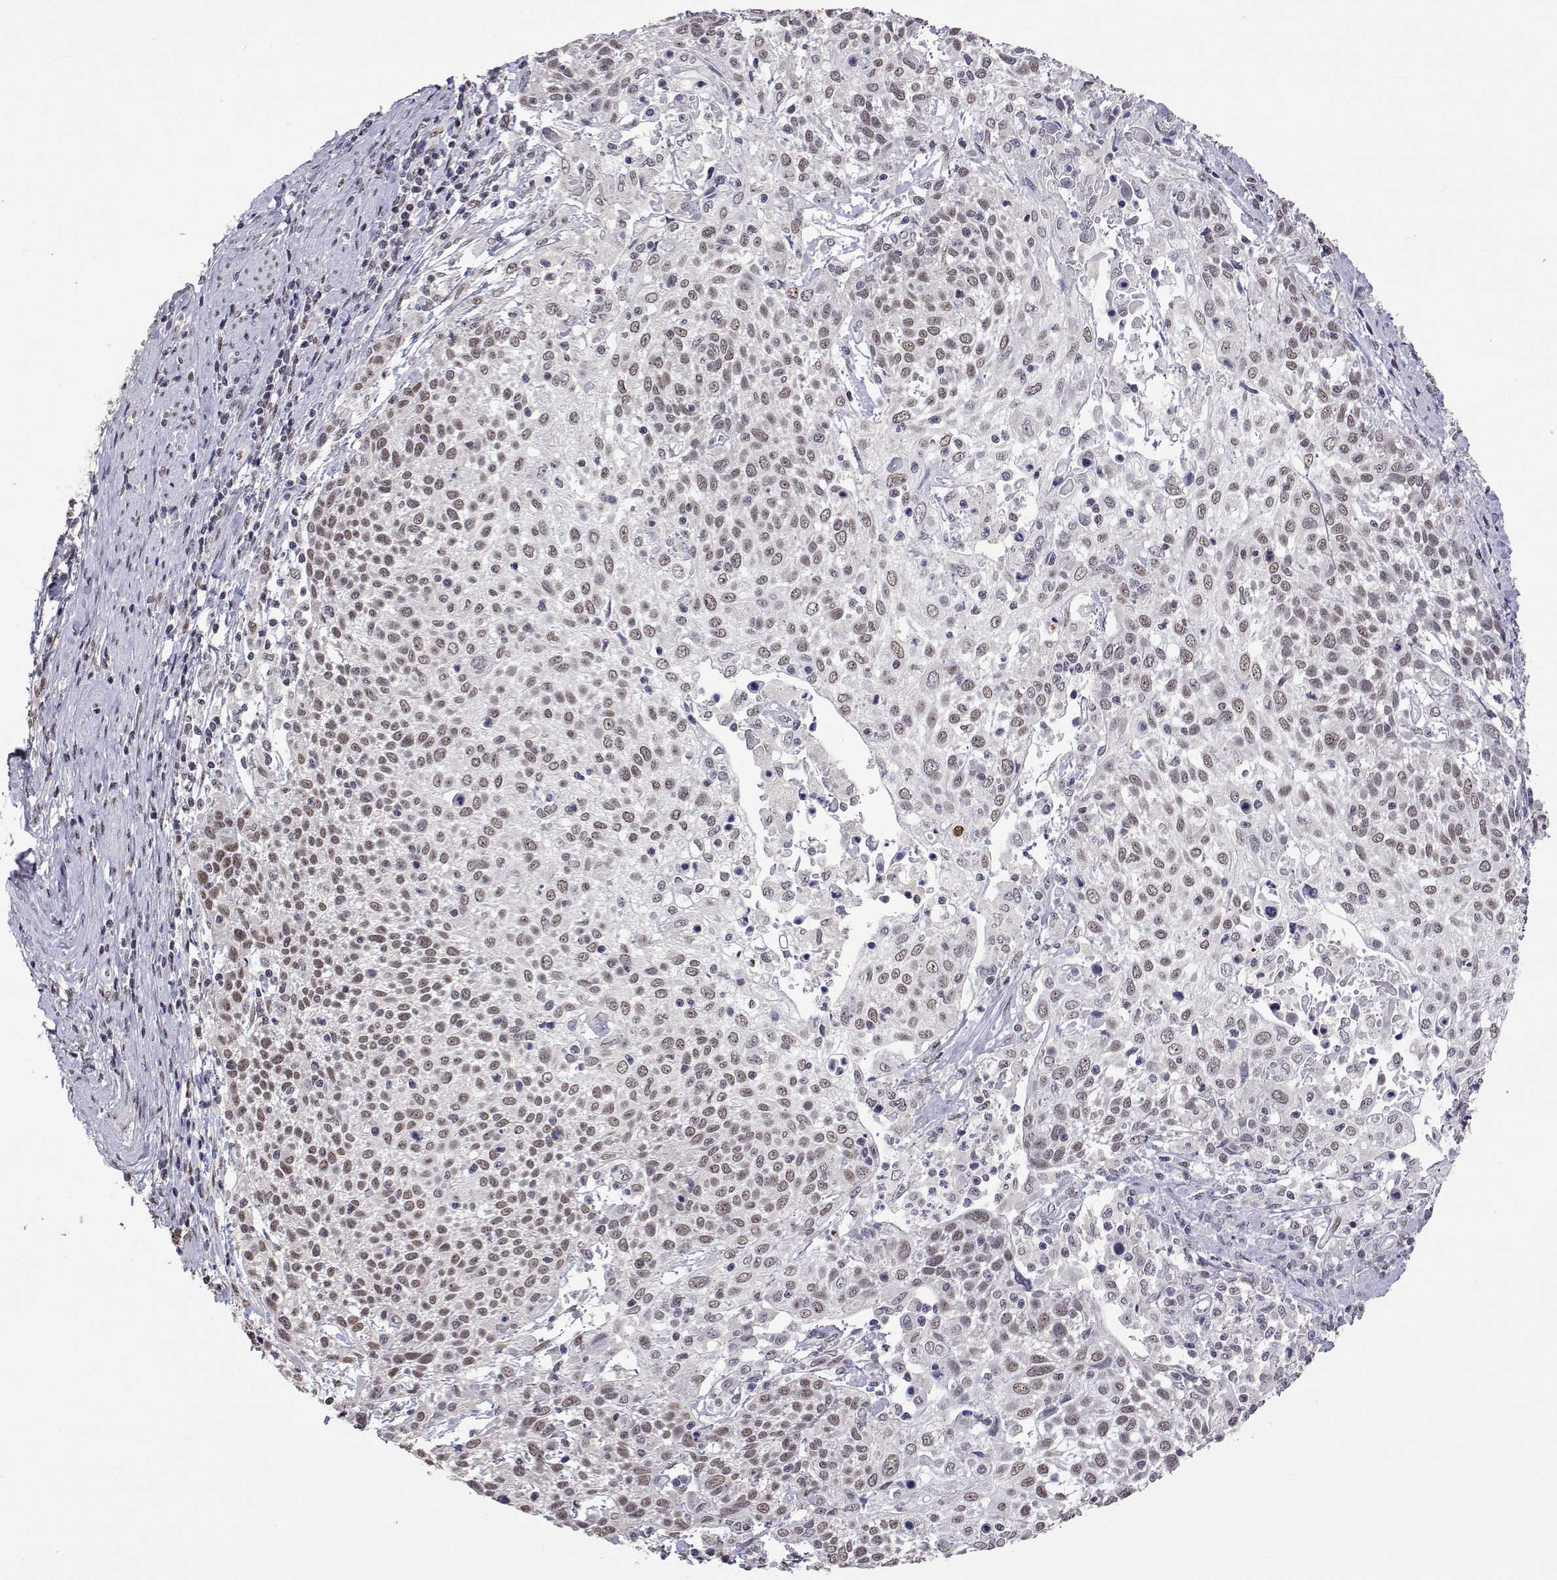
{"staining": {"intensity": "weak", "quantity": "25%-75%", "location": "nuclear"}, "tissue": "cervical cancer", "cell_type": "Tumor cells", "image_type": "cancer", "snomed": [{"axis": "morphology", "description": "Squamous cell carcinoma, NOS"}, {"axis": "topography", "description": "Cervix"}], "caption": "Squamous cell carcinoma (cervical) stained with DAB immunohistochemistry (IHC) exhibits low levels of weak nuclear staining in approximately 25%-75% of tumor cells. (Stains: DAB (3,3'-diaminobenzidine) in brown, nuclei in blue, Microscopy: brightfield microscopy at high magnification).", "gene": "HNRNPA0", "patient": {"sex": "female", "age": 61}}